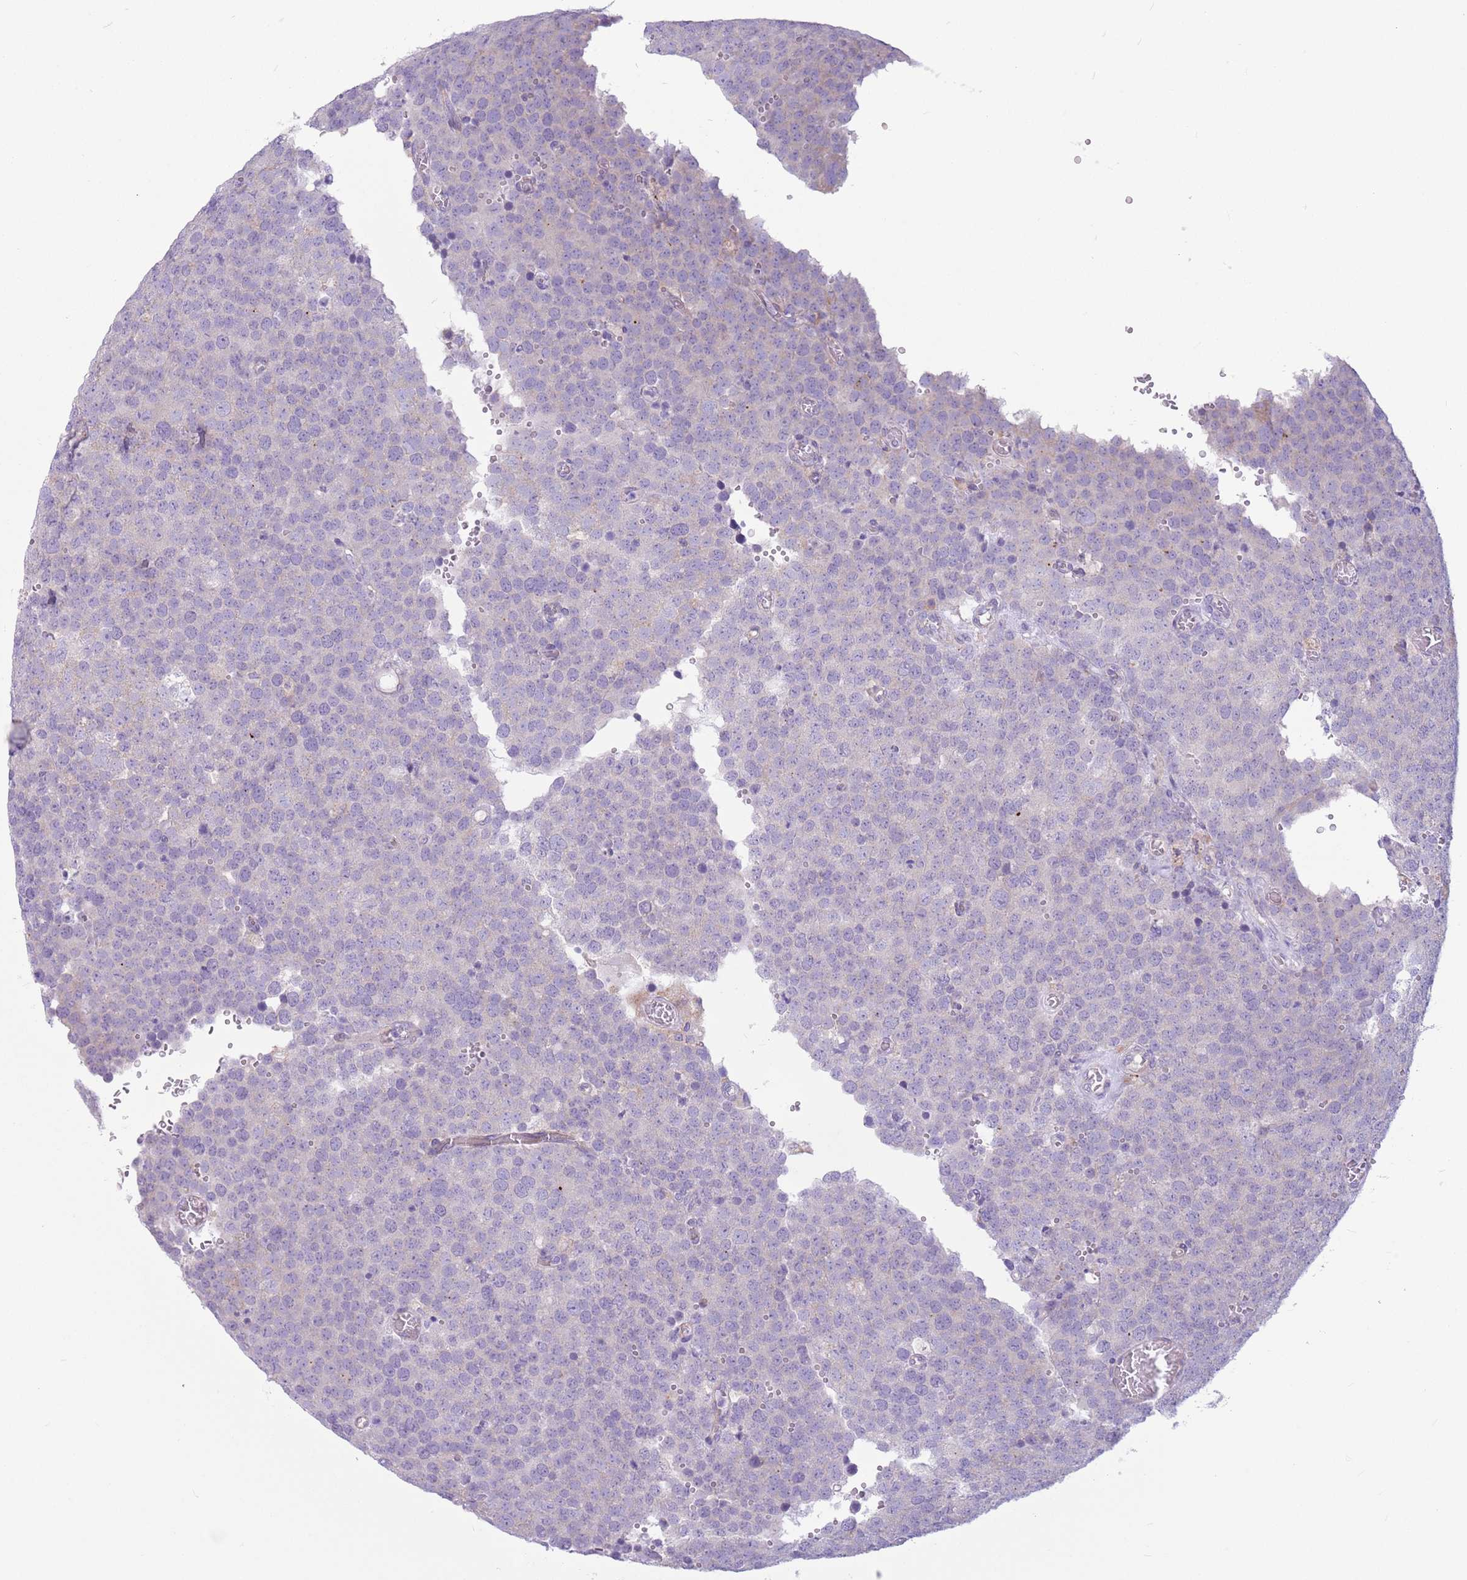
{"staining": {"intensity": "negative", "quantity": "none", "location": "none"}, "tissue": "testis cancer", "cell_type": "Tumor cells", "image_type": "cancer", "snomed": [{"axis": "morphology", "description": "Normal tissue, NOS"}, {"axis": "morphology", "description": "Seminoma, NOS"}, {"axis": "topography", "description": "Testis"}], "caption": "This image is of seminoma (testis) stained with IHC to label a protein in brown with the nuclei are counter-stained blue. There is no expression in tumor cells. (Brightfield microscopy of DAB immunohistochemistry (IHC) at high magnification).", "gene": "SNX6", "patient": {"sex": "male", "age": 71}}